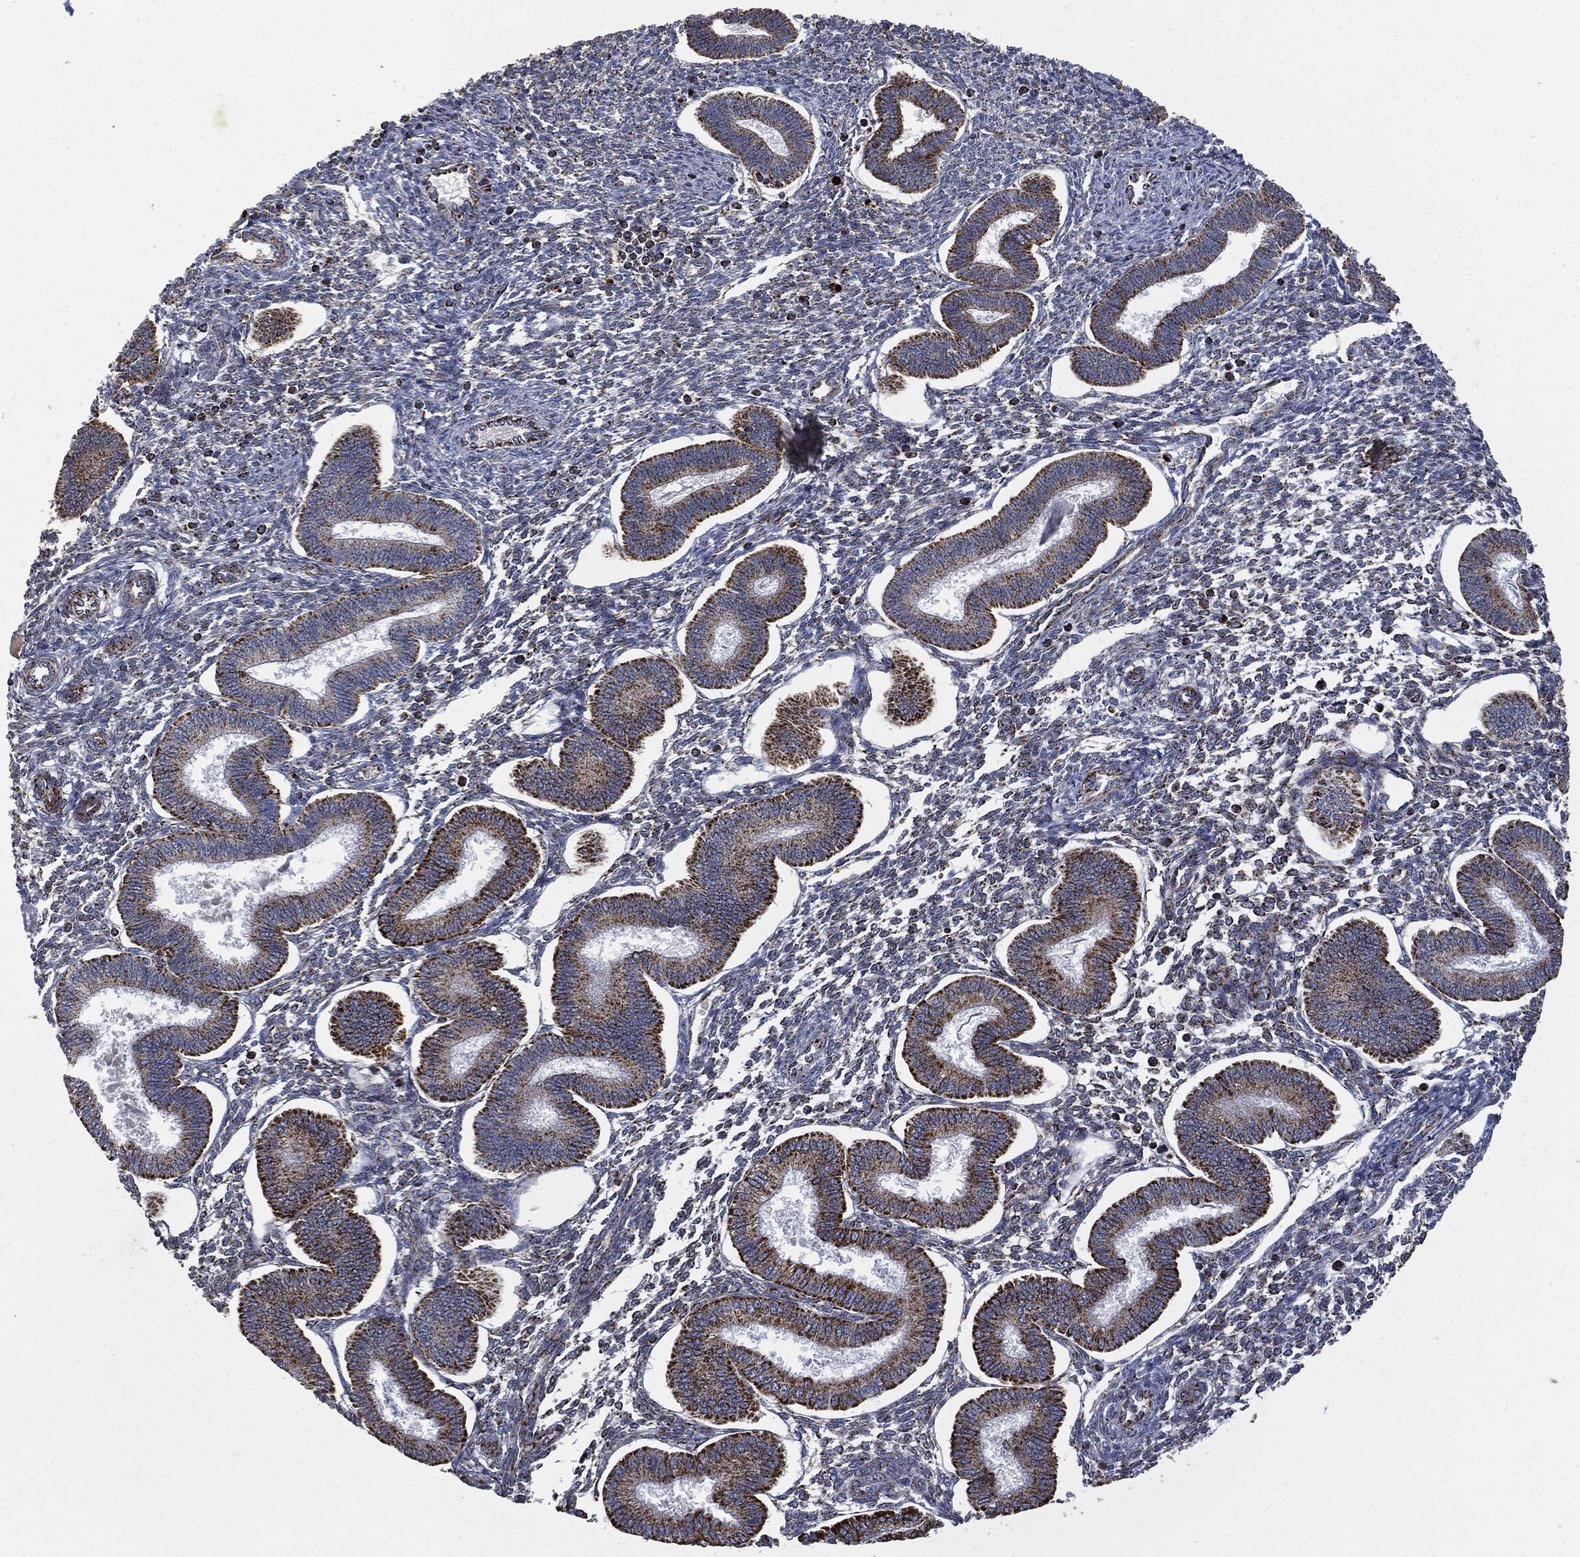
{"staining": {"intensity": "moderate", "quantity": "25%-75%", "location": "cytoplasmic/membranous"}, "tissue": "endometrium", "cell_type": "Cells in endometrial stroma", "image_type": "normal", "snomed": [{"axis": "morphology", "description": "Normal tissue, NOS"}, {"axis": "topography", "description": "Endometrium"}], "caption": "Unremarkable endometrium reveals moderate cytoplasmic/membranous staining in approximately 25%-75% of cells in endometrial stroma.", "gene": "RYK", "patient": {"sex": "female", "age": 43}}